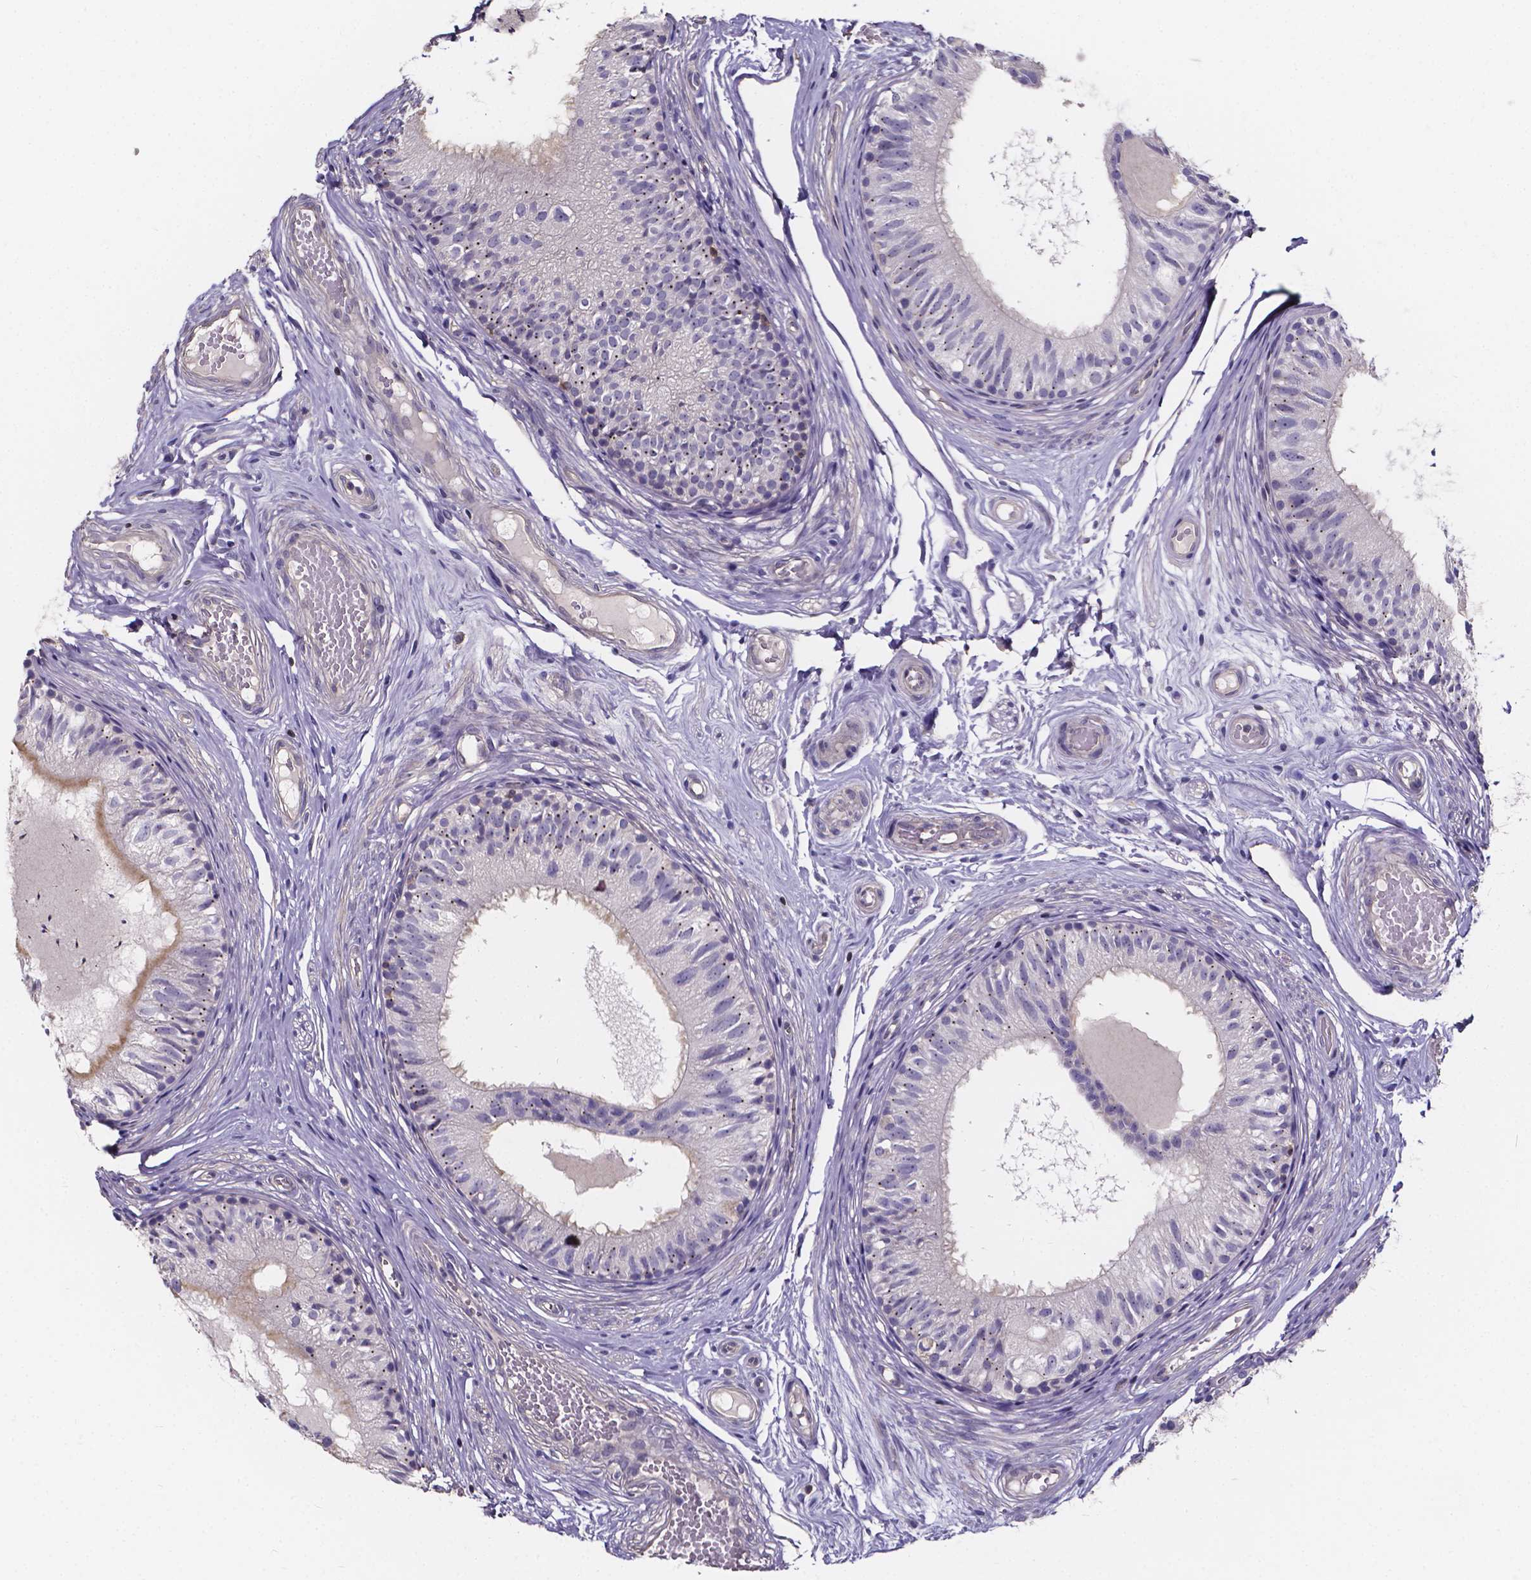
{"staining": {"intensity": "weak", "quantity": "<25%", "location": "cytoplasmic/membranous"}, "tissue": "epididymis", "cell_type": "Glandular cells", "image_type": "normal", "snomed": [{"axis": "morphology", "description": "Normal tissue, NOS"}, {"axis": "topography", "description": "Epididymis"}], "caption": "IHC histopathology image of benign epididymis: human epididymis stained with DAB (3,3'-diaminobenzidine) exhibits no significant protein staining in glandular cells. (Brightfield microscopy of DAB (3,3'-diaminobenzidine) immunohistochemistry at high magnification).", "gene": "THEMIS", "patient": {"sex": "male", "age": 29}}